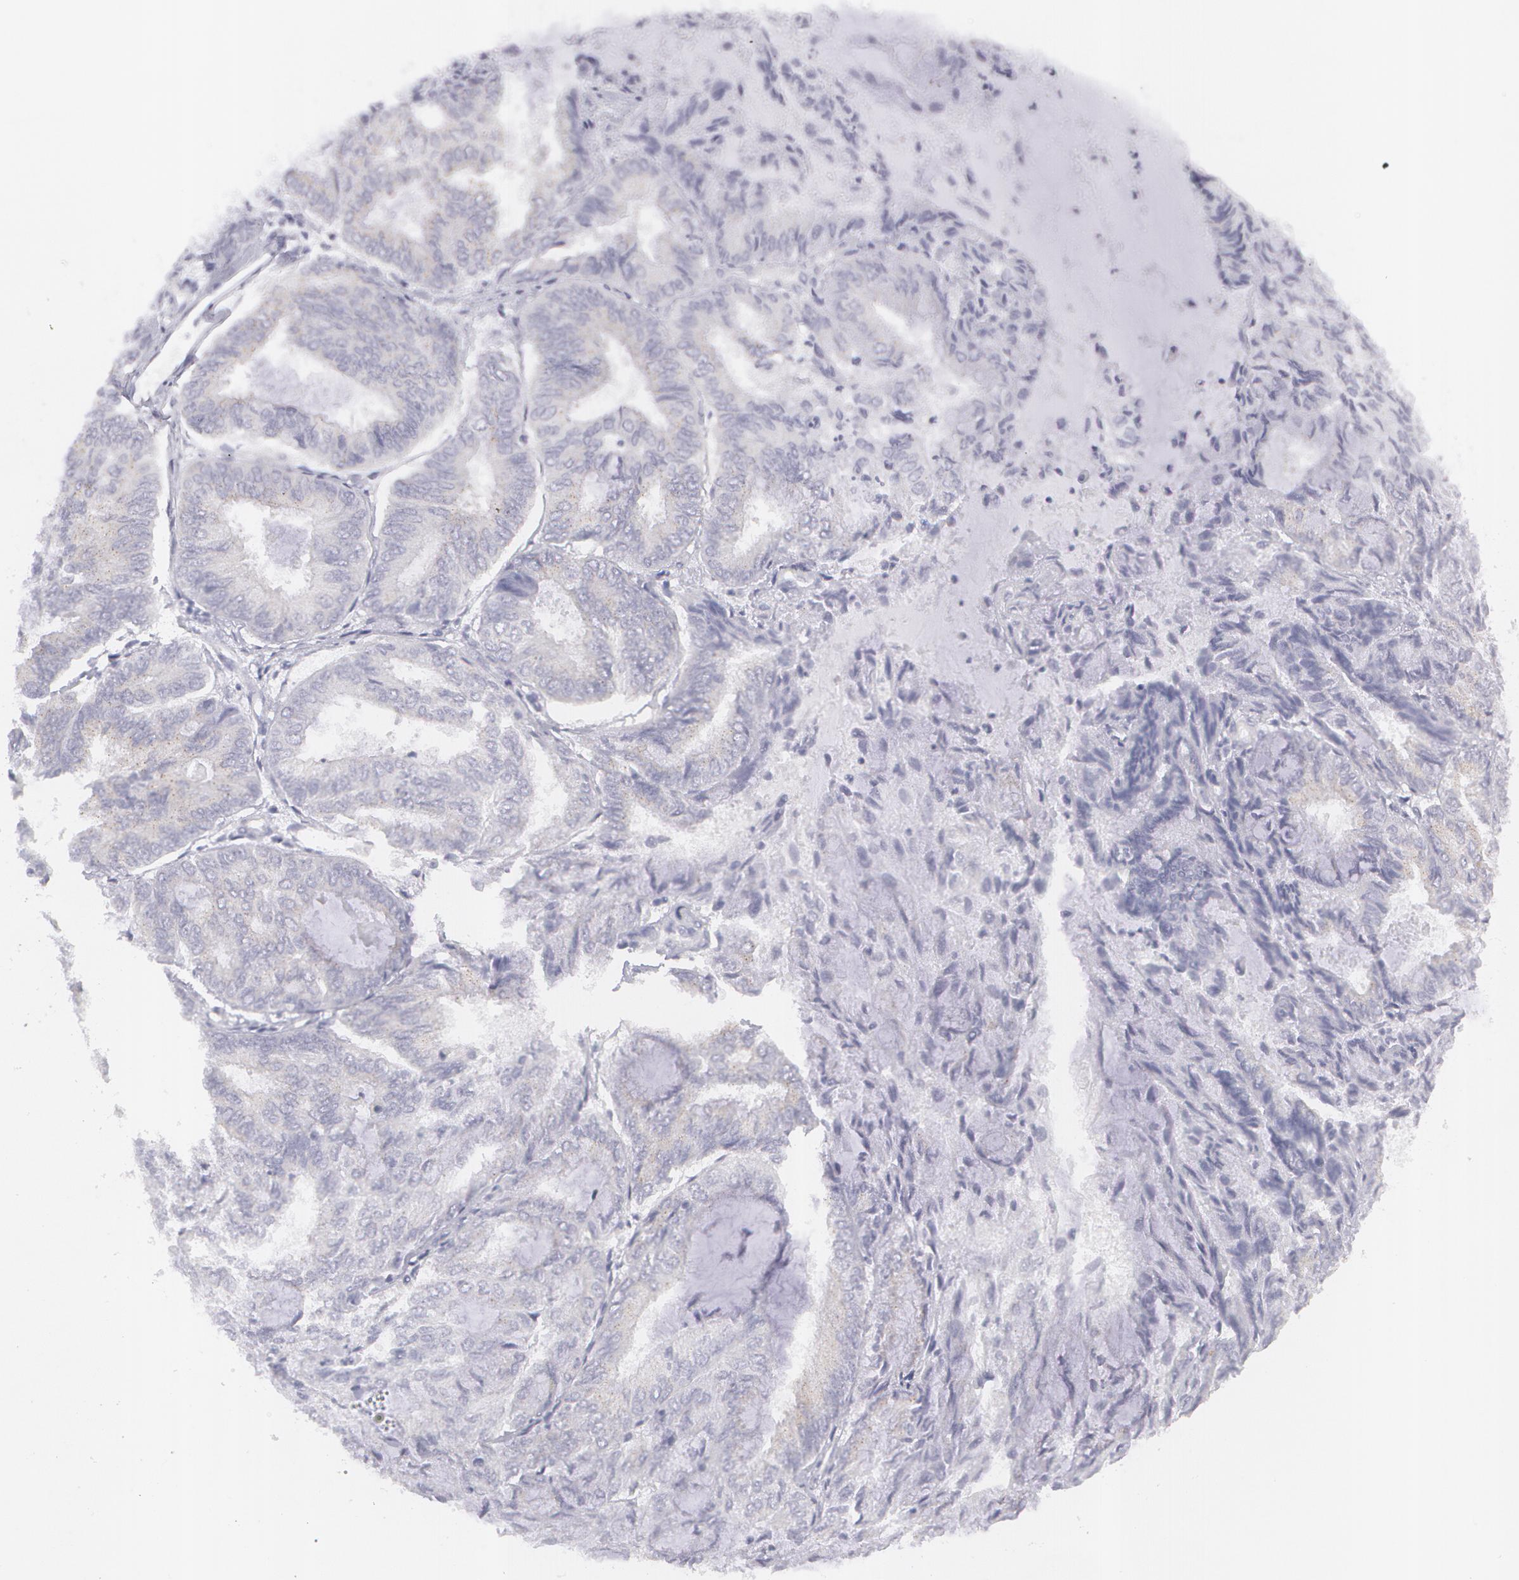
{"staining": {"intensity": "negative", "quantity": "none", "location": "none"}, "tissue": "endometrial cancer", "cell_type": "Tumor cells", "image_type": "cancer", "snomed": [{"axis": "morphology", "description": "Adenocarcinoma, NOS"}, {"axis": "topography", "description": "Endometrium"}], "caption": "High power microscopy image of an immunohistochemistry micrograph of endometrial cancer, revealing no significant positivity in tumor cells.", "gene": "MBNL3", "patient": {"sex": "female", "age": 59}}